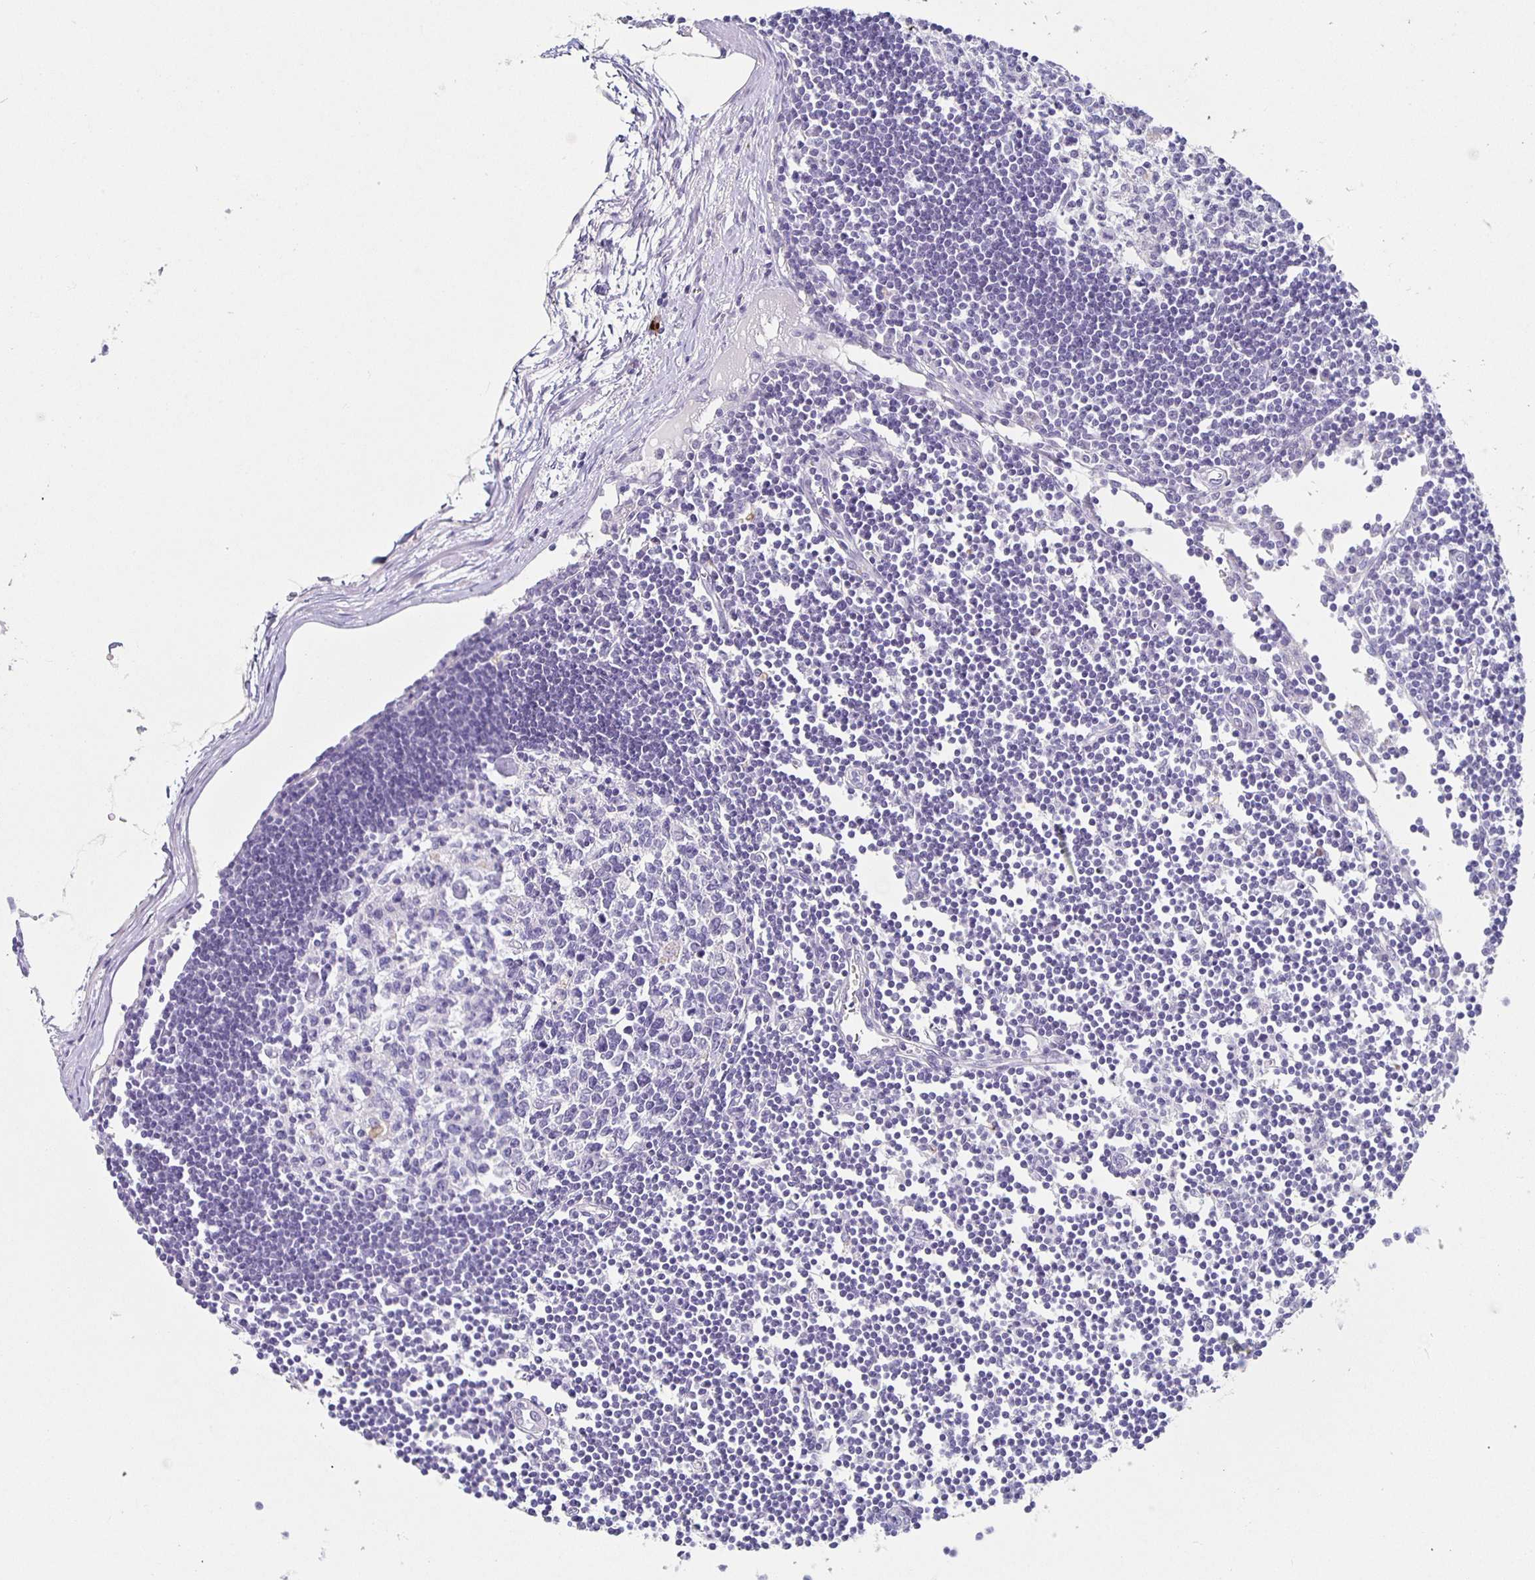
{"staining": {"intensity": "negative", "quantity": "none", "location": "none"}, "tissue": "lymph node", "cell_type": "Germinal center cells", "image_type": "normal", "snomed": [{"axis": "morphology", "description": "Normal tissue, NOS"}, {"axis": "topography", "description": "Lymph node"}], "caption": "A histopathology image of human lymph node is negative for staining in germinal center cells.", "gene": "CARNS1", "patient": {"sex": "female", "age": 65}}